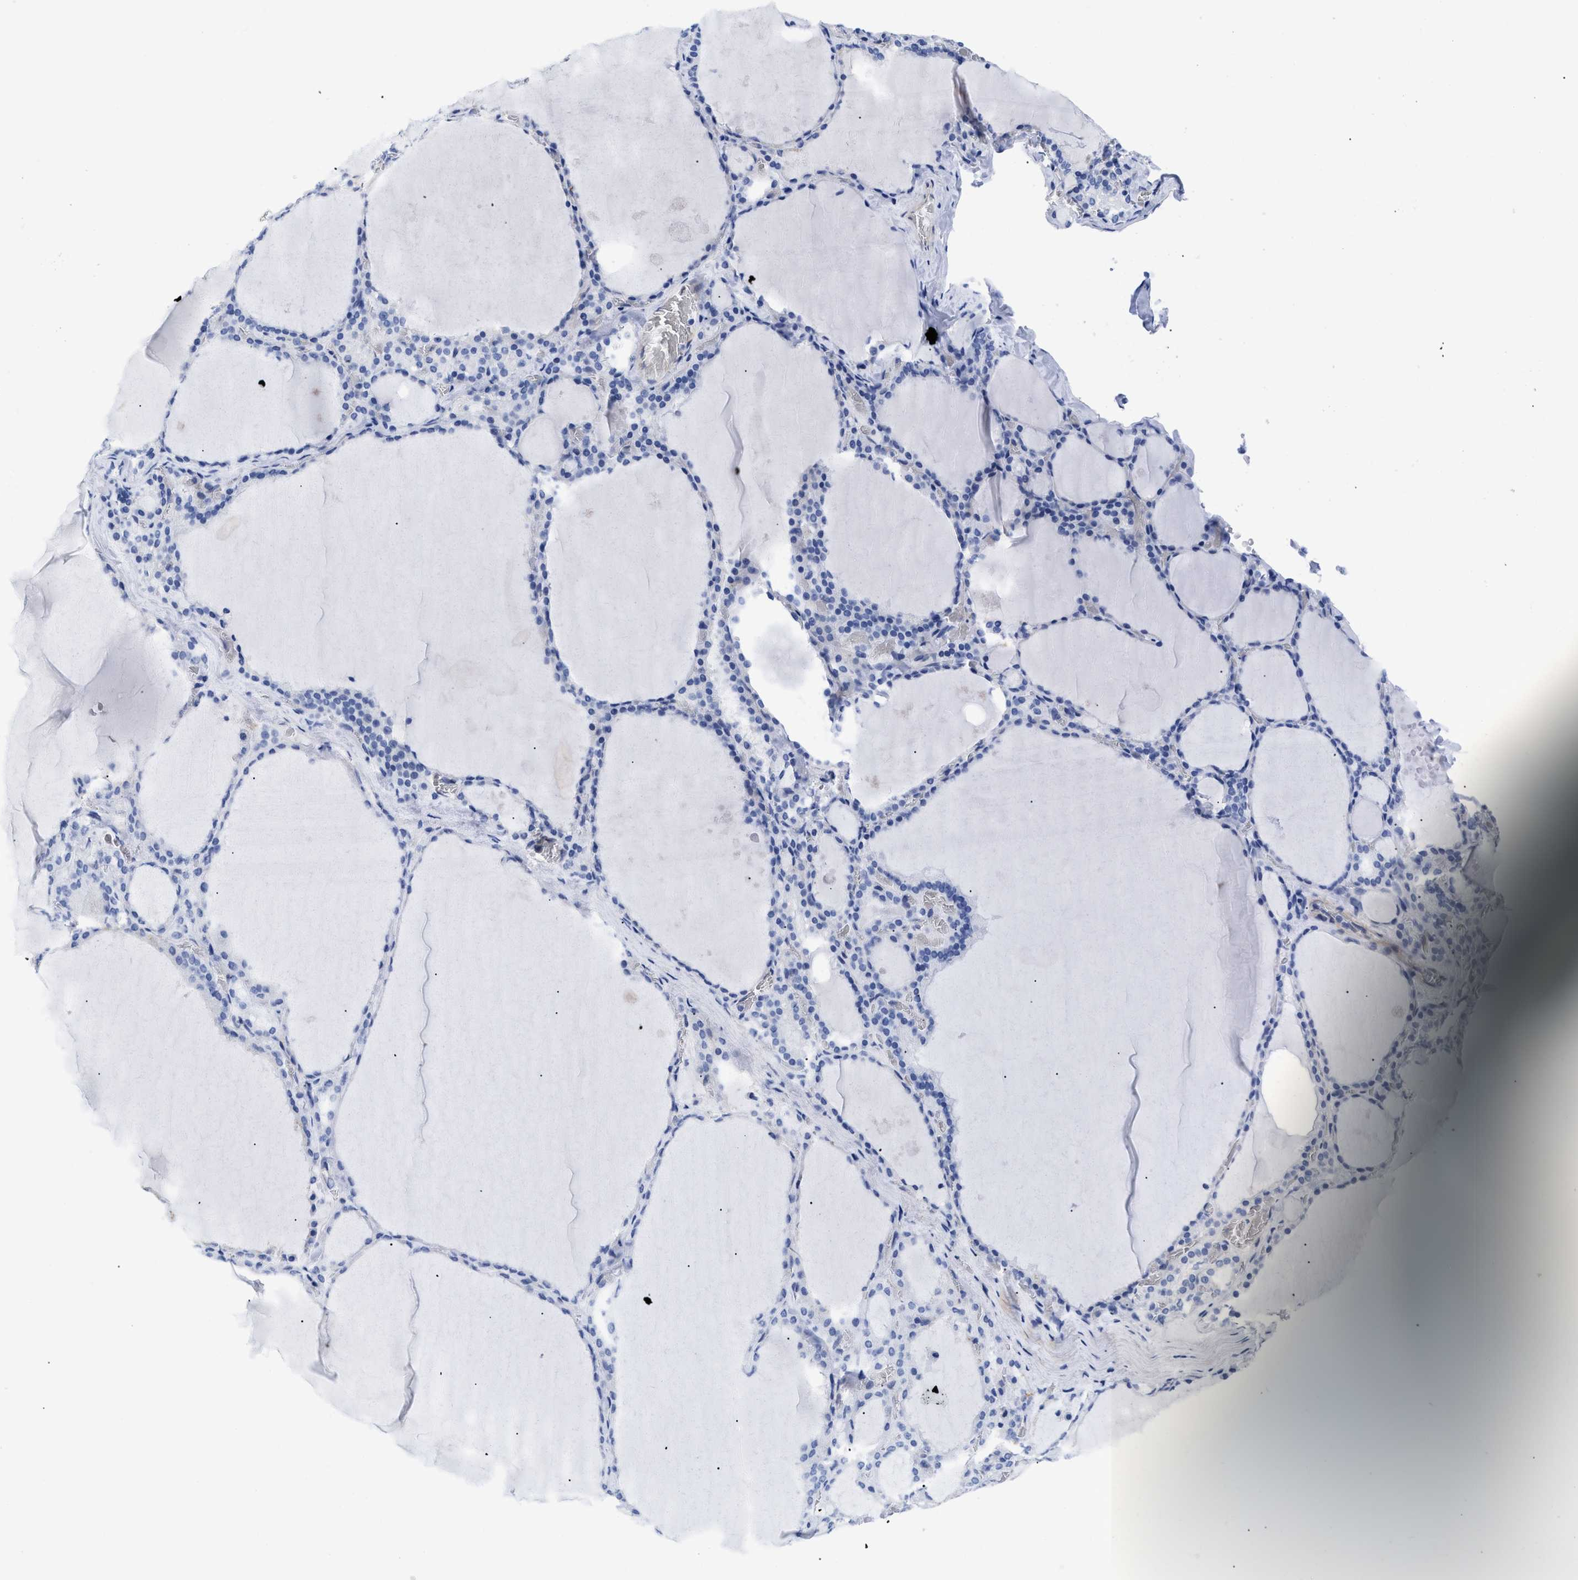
{"staining": {"intensity": "negative", "quantity": "none", "location": "none"}, "tissue": "thyroid gland", "cell_type": "Glandular cells", "image_type": "normal", "snomed": [{"axis": "morphology", "description": "Normal tissue, NOS"}, {"axis": "topography", "description": "Thyroid gland"}], "caption": "A high-resolution image shows immunohistochemistry staining of normal thyroid gland, which exhibits no significant staining in glandular cells.", "gene": "DUSP26", "patient": {"sex": "male", "age": 56}}